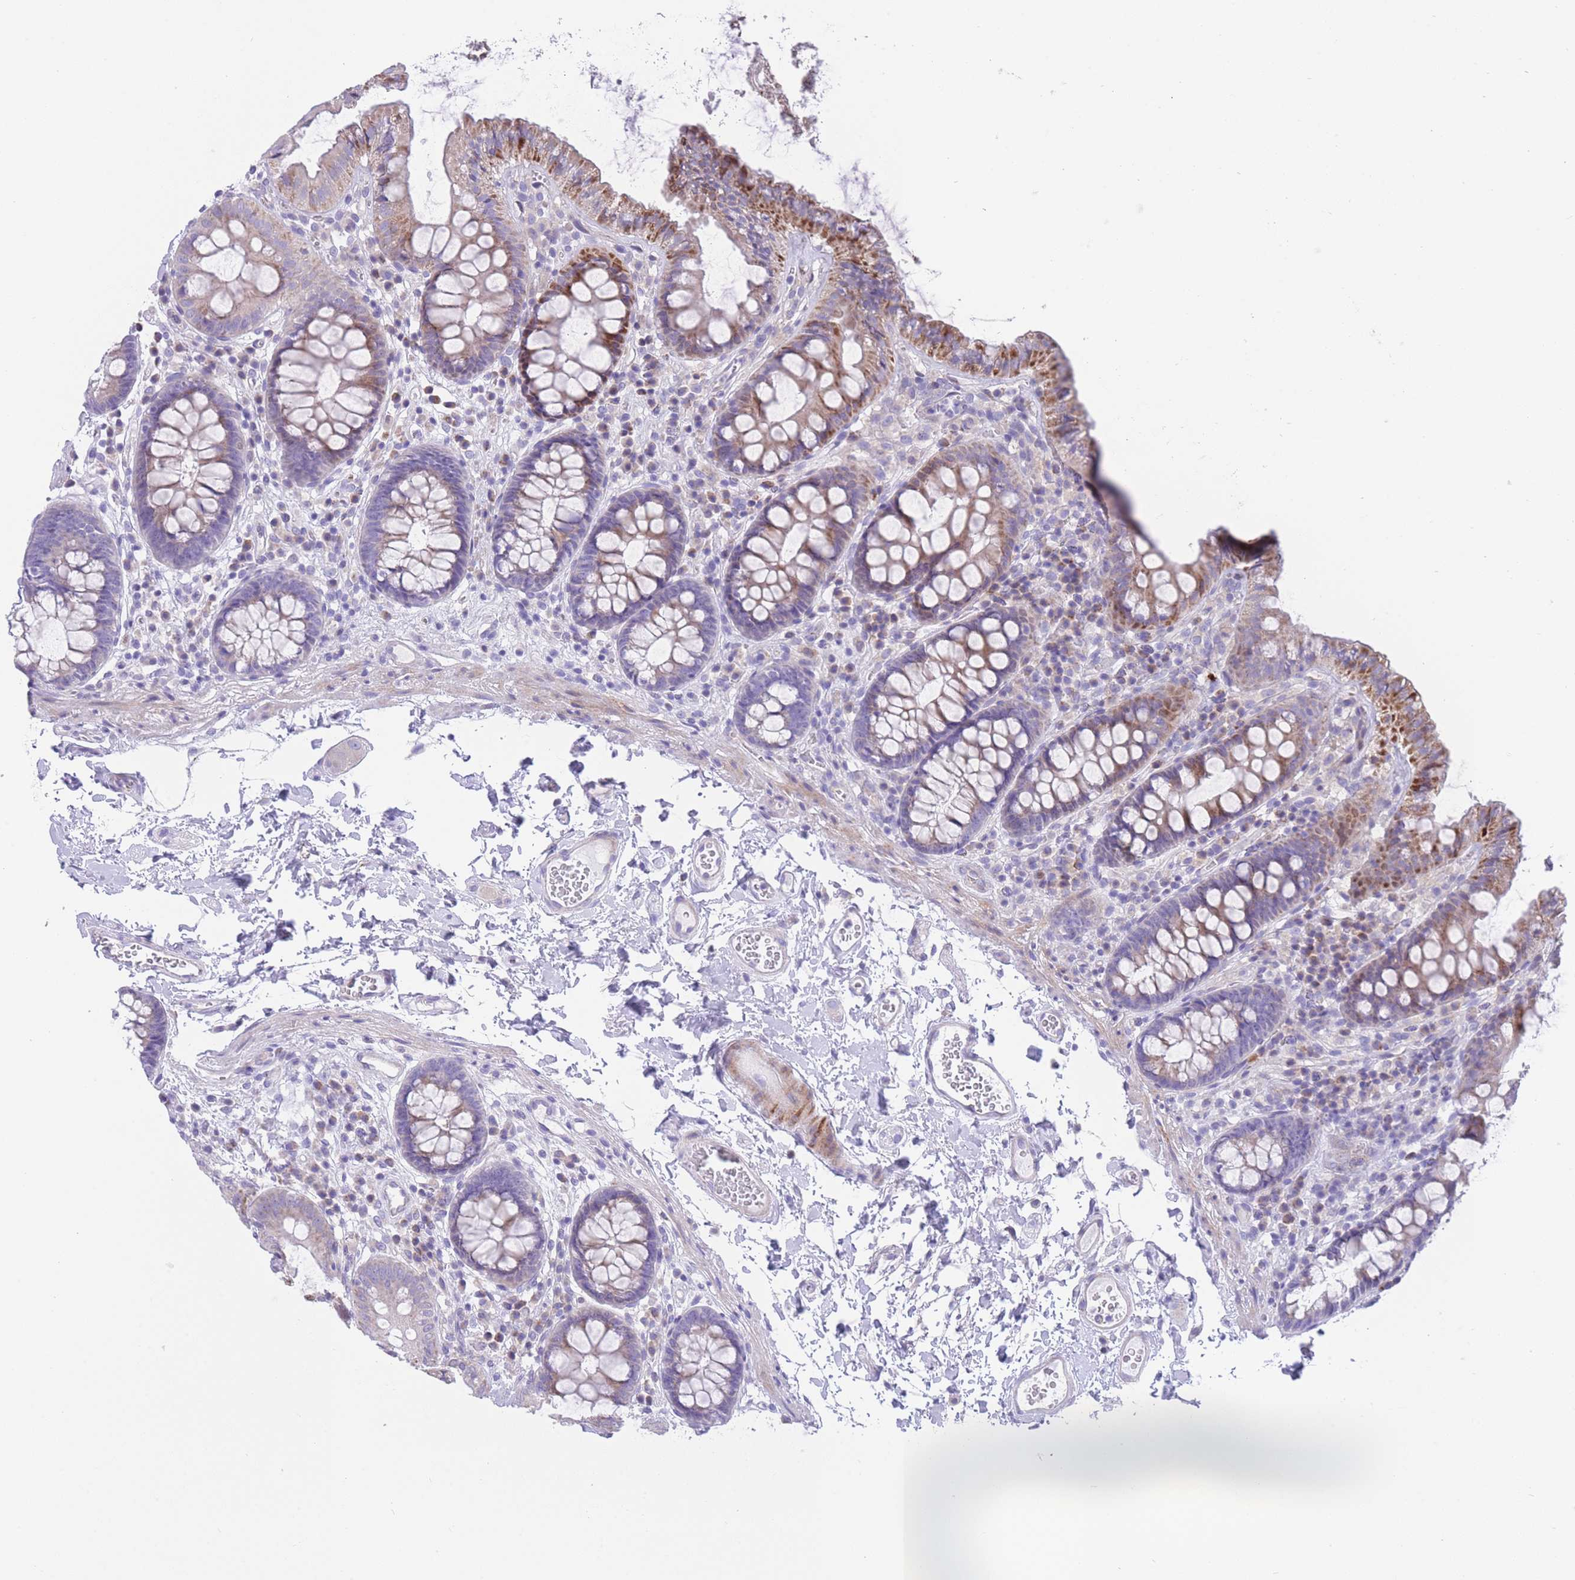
{"staining": {"intensity": "negative", "quantity": "none", "location": "none"}, "tissue": "colon", "cell_type": "Endothelial cells", "image_type": "normal", "snomed": [{"axis": "morphology", "description": "Normal tissue, NOS"}, {"axis": "topography", "description": "Colon"}], "caption": "Immunohistochemical staining of benign human colon exhibits no significant staining in endothelial cells.", "gene": "QTRT1", "patient": {"sex": "male", "age": 84}}